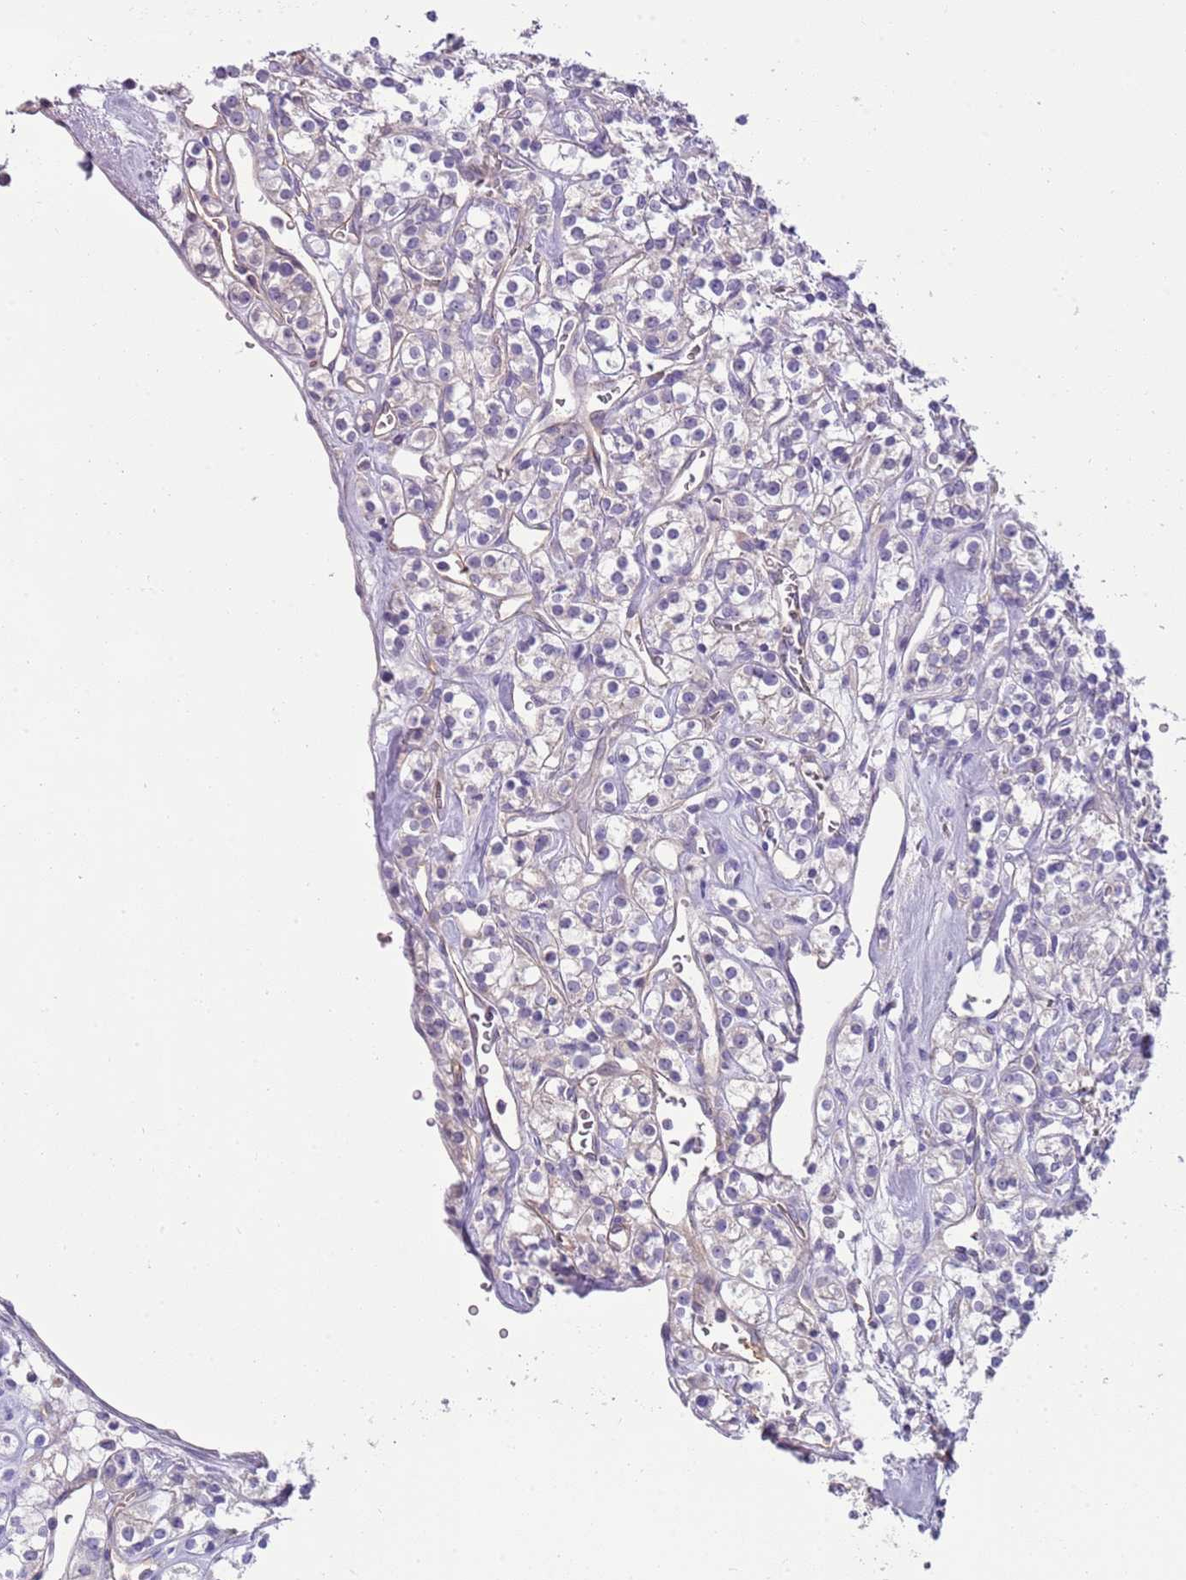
{"staining": {"intensity": "negative", "quantity": "none", "location": "none"}, "tissue": "renal cancer", "cell_type": "Tumor cells", "image_type": "cancer", "snomed": [{"axis": "morphology", "description": "Adenocarcinoma, NOS"}, {"axis": "topography", "description": "Kidney"}], "caption": "Micrograph shows no protein expression in tumor cells of renal adenocarcinoma tissue.", "gene": "HES3", "patient": {"sex": "male", "age": 77}}